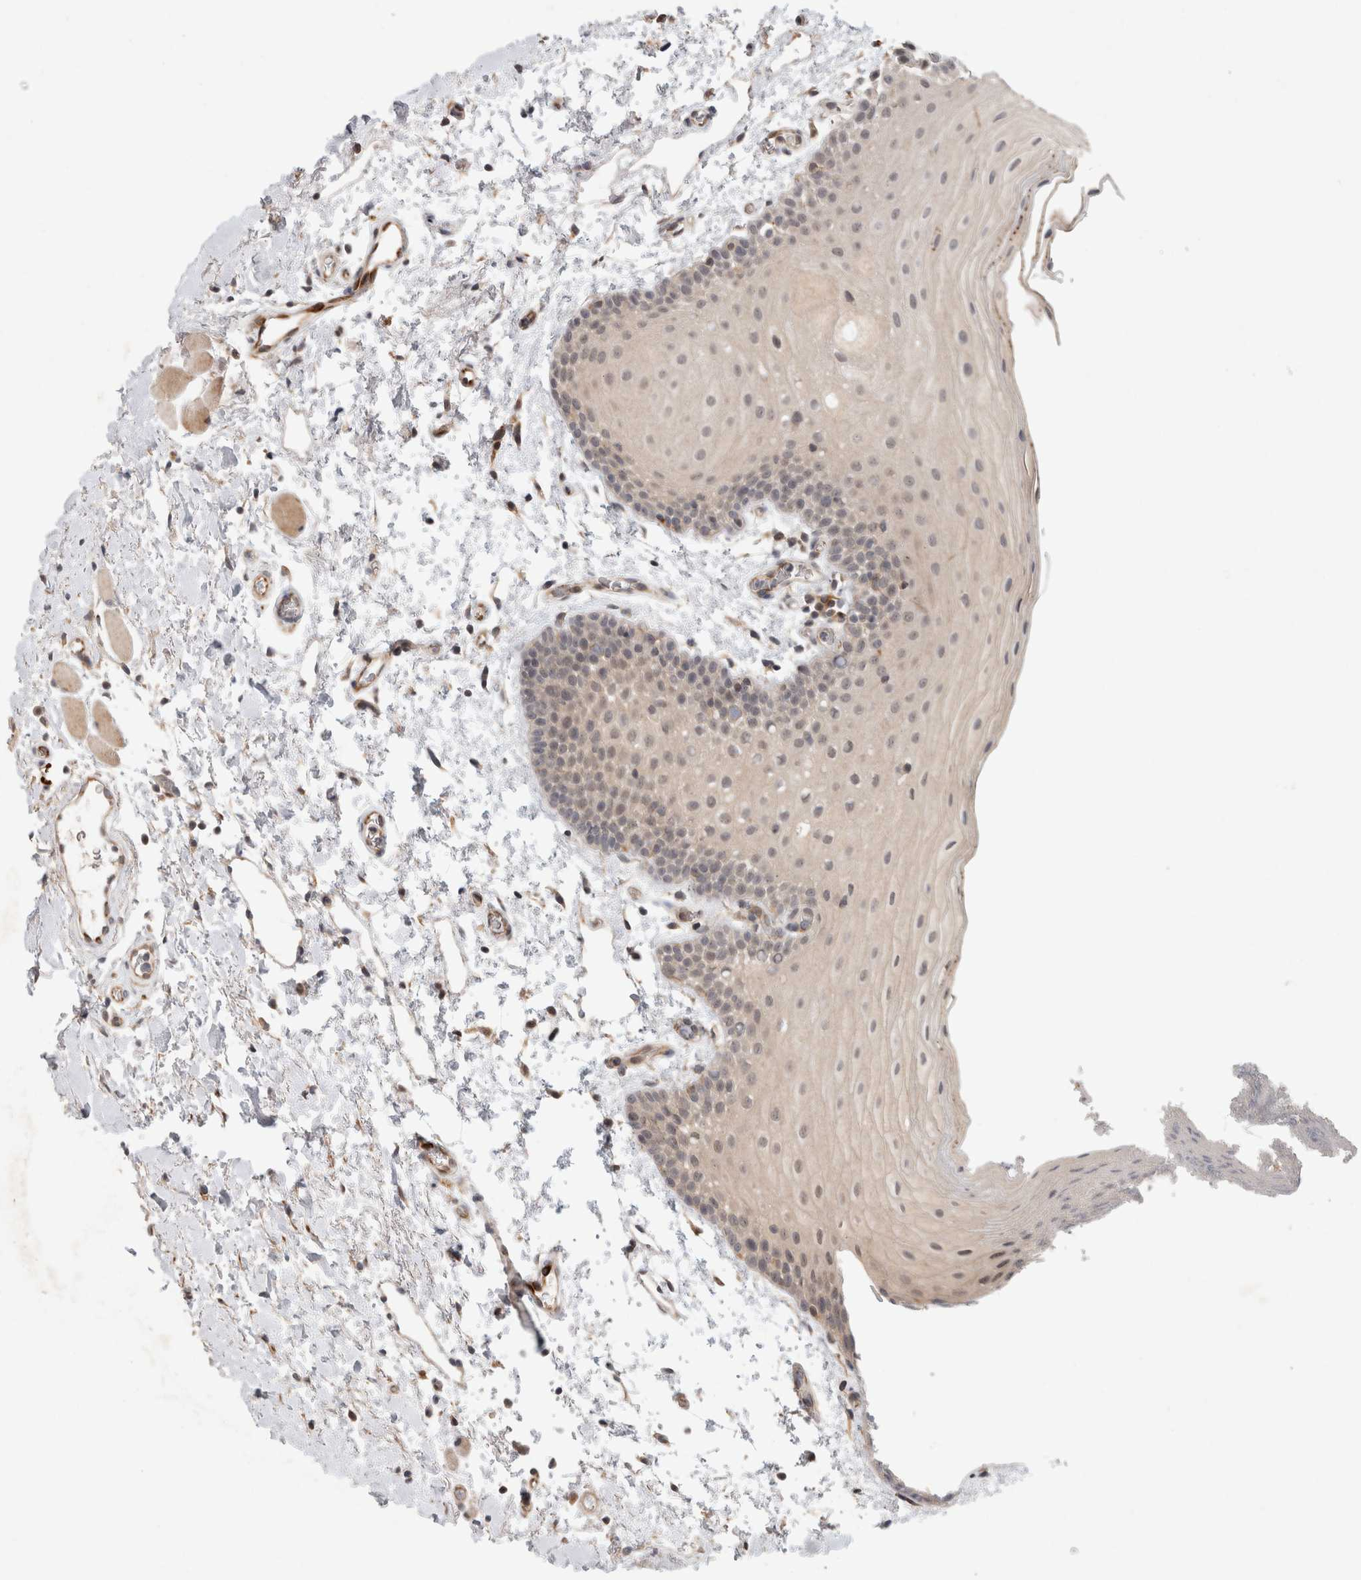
{"staining": {"intensity": "moderate", "quantity": "<25%", "location": "cytoplasmic/membranous"}, "tissue": "oral mucosa", "cell_type": "Squamous epithelial cells", "image_type": "normal", "snomed": [{"axis": "morphology", "description": "Normal tissue, NOS"}, {"axis": "topography", "description": "Oral tissue"}], "caption": "Brown immunohistochemical staining in unremarkable human oral mucosa displays moderate cytoplasmic/membranous expression in approximately <25% of squamous epithelial cells.", "gene": "CRISPLD1", "patient": {"sex": "male", "age": 62}}